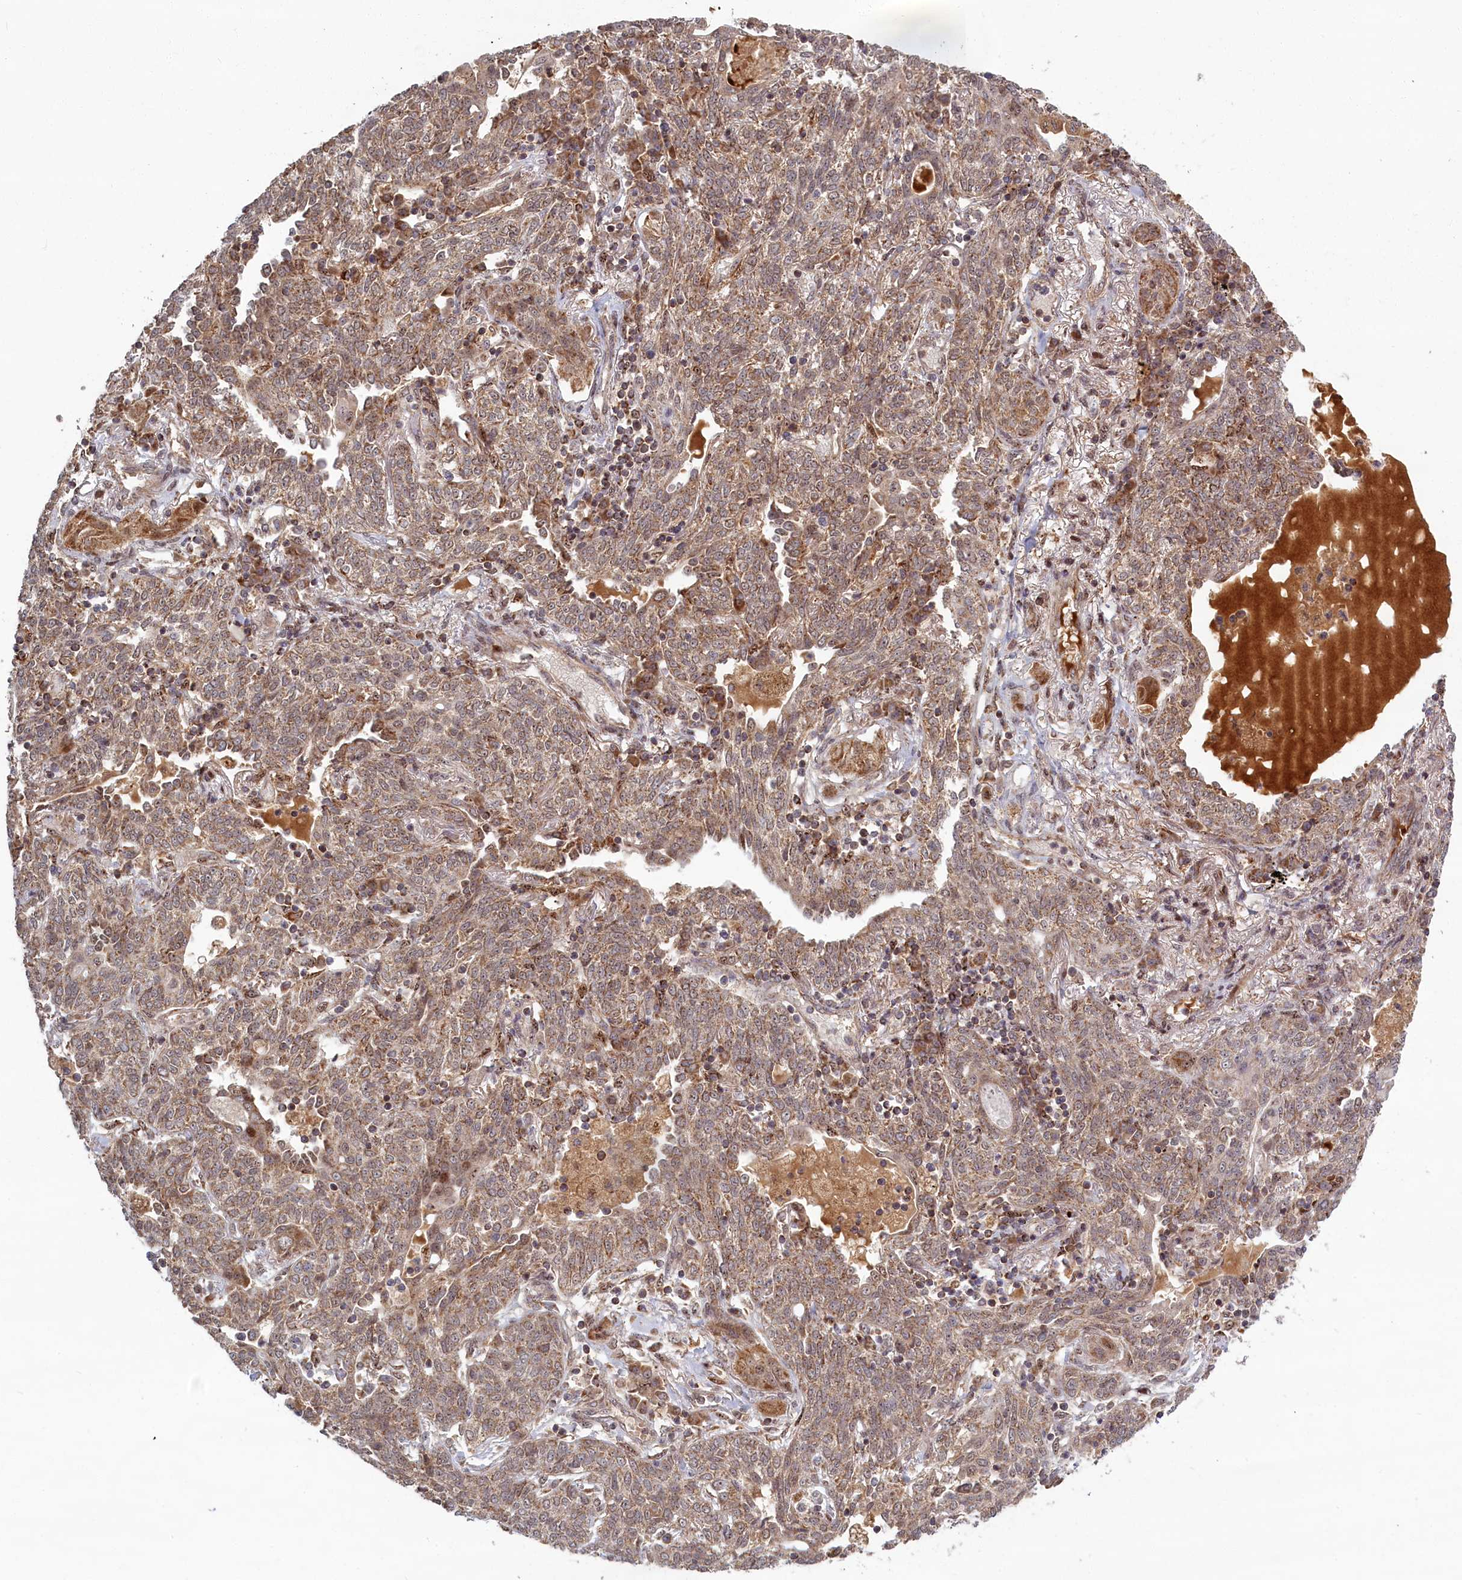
{"staining": {"intensity": "weak", "quantity": ">75%", "location": "cytoplasmic/membranous"}, "tissue": "lung cancer", "cell_type": "Tumor cells", "image_type": "cancer", "snomed": [{"axis": "morphology", "description": "Squamous cell carcinoma, NOS"}, {"axis": "topography", "description": "Lung"}], "caption": "Lung cancer tissue exhibits weak cytoplasmic/membranous expression in about >75% of tumor cells, visualized by immunohistochemistry. Immunohistochemistry (ihc) stains the protein in brown and the nuclei are stained blue.", "gene": "PLA2G10", "patient": {"sex": "female", "age": 70}}